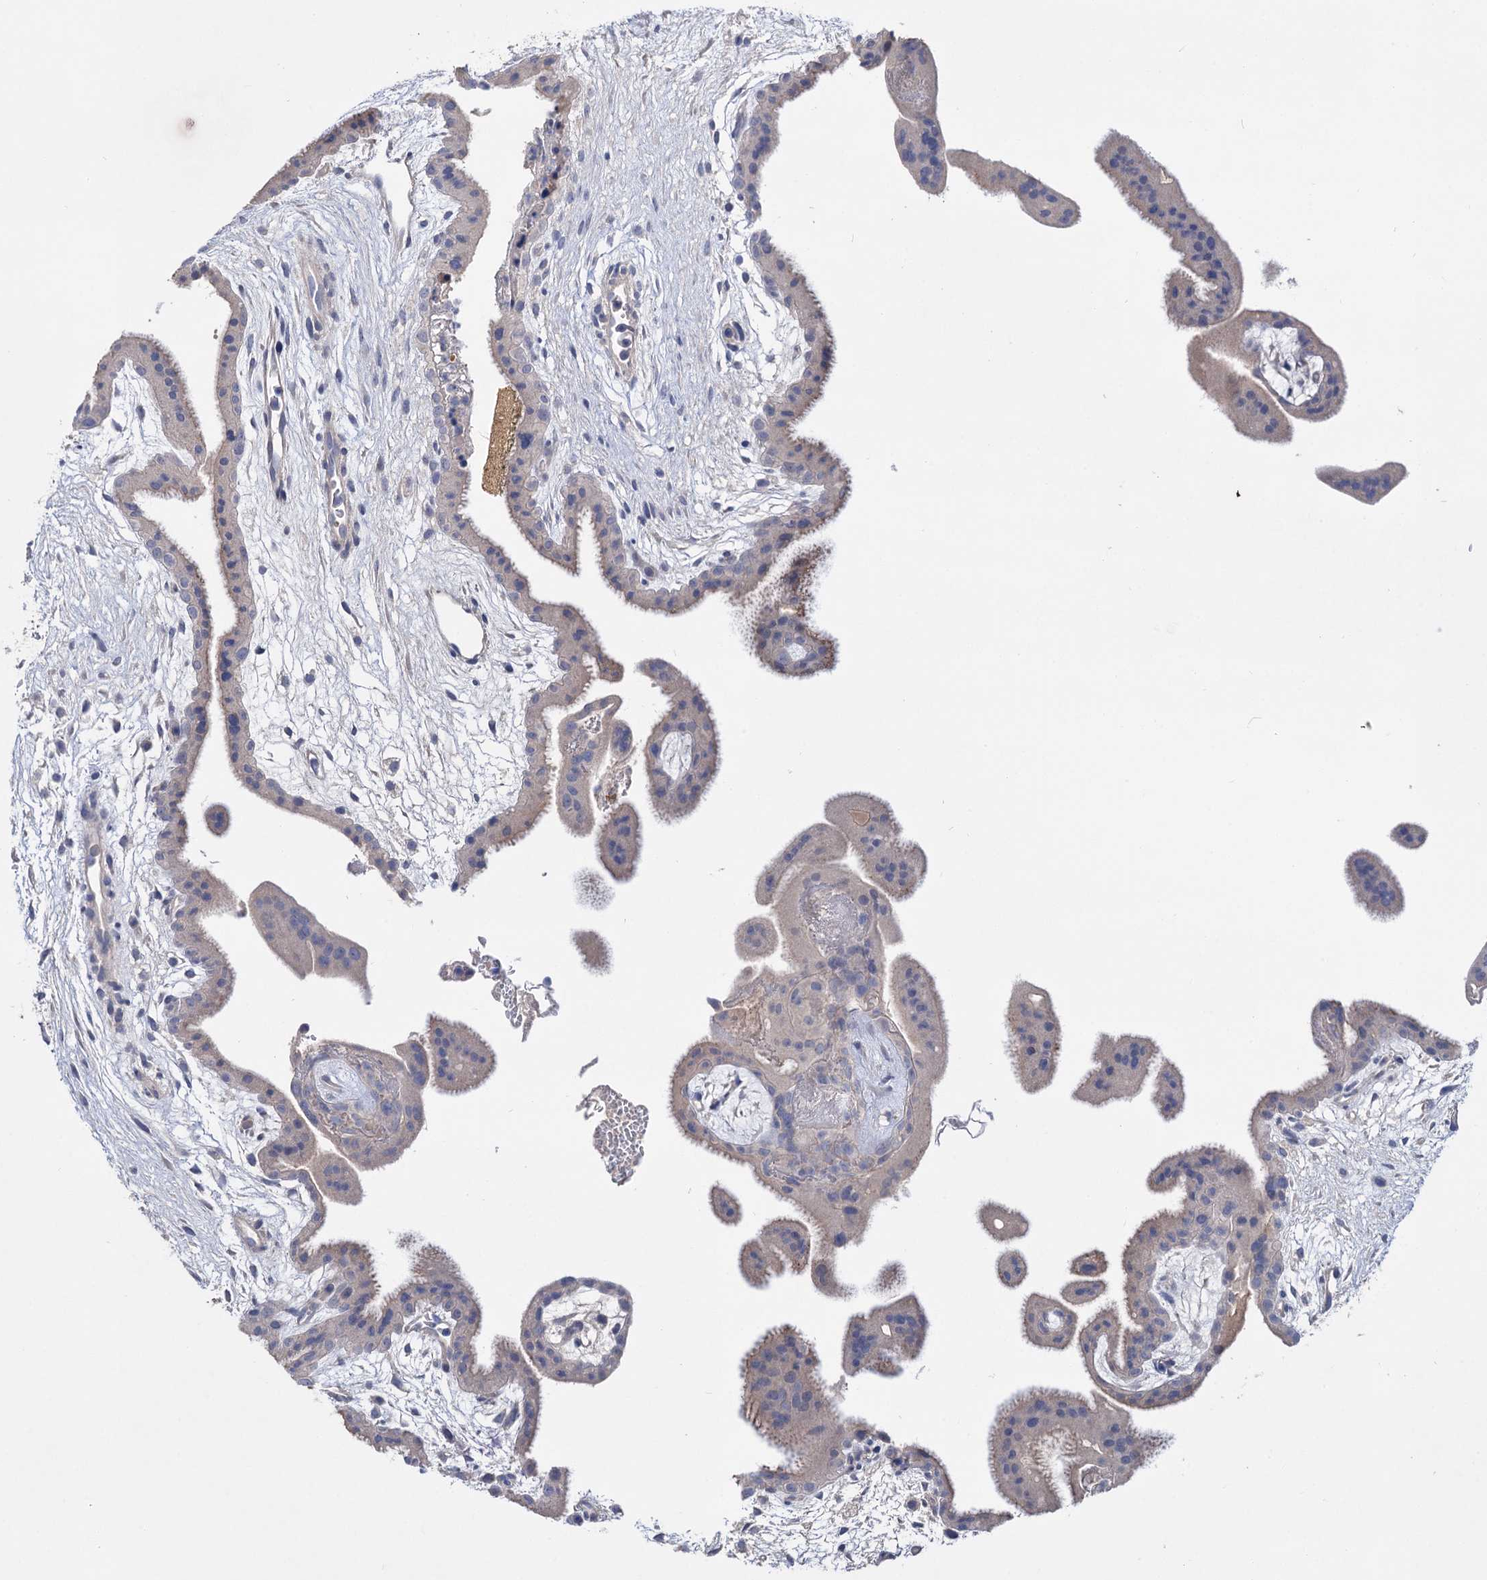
{"staining": {"intensity": "weak", "quantity": "<25%", "location": "cytoplasmic/membranous"}, "tissue": "placenta", "cell_type": "Trophoblastic cells", "image_type": "normal", "snomed": [{"axis": "morphology", "description": "Normal tissue, NOS"}, {"axis": "topography", "description": "Placenta"}], "caption": "This is a image of immunohistochemistry (IHC) staining of benign placenta, which shows no positivity in trophoblastic cells. (DAB immunohistochemistry (IHC), high magnification).", "gene": "PPP1R32", "patient": {"sex": "female", "age": 35}}